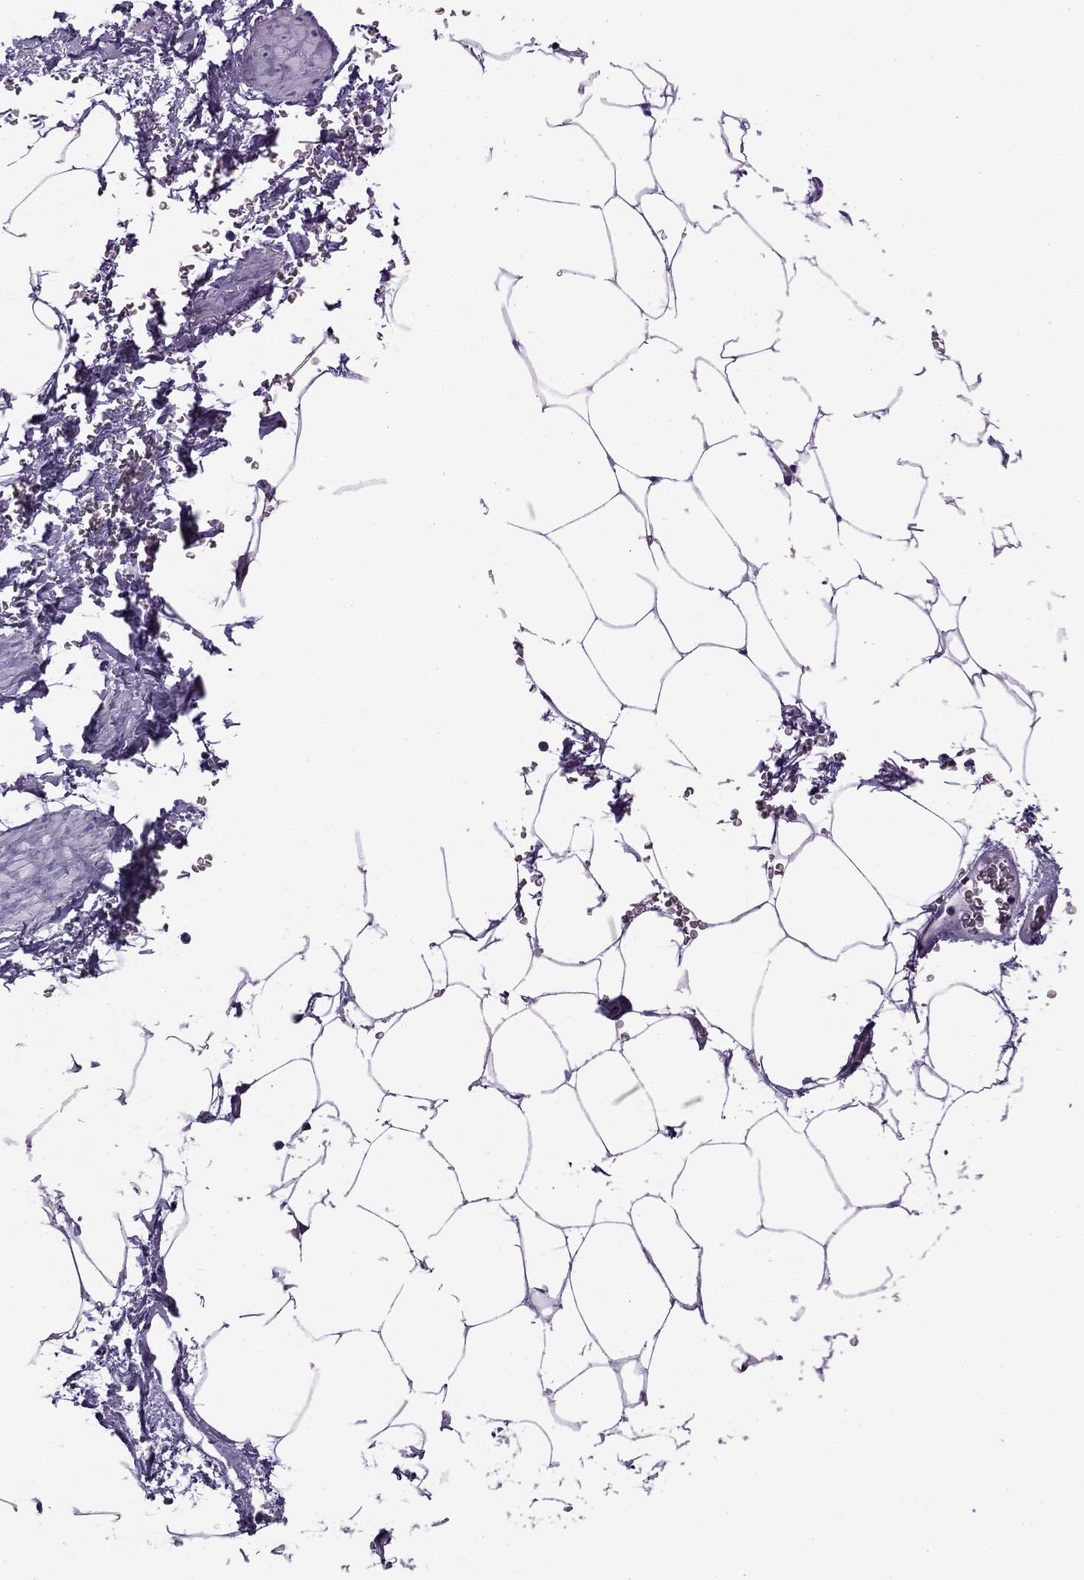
{"staining": {"intensity": "negative", "quantity": "none", "location": "none"}, "tissue": "adipose tissue", "cell_type": "Adipocytes", "image_type": "normal", "snomed": [{"axis": "morphology", "description": "Normal tissue, NOS"}, {"axis": "topography", "description": "Soft tissue"}, {"axis": "topography", "description": "Adipose tissue"}, {"axis": "topography", "description": "Vascular tissue"}, {"axis": "topography", "description": "Peripheral nerve tissue"}], "caption": "Immunohistochemistry (IHC) of benign human adipose tissue shows no staining in adipocytes.", "gene": "ACADSB", "patient": {"sex": "male", "age": 68}}